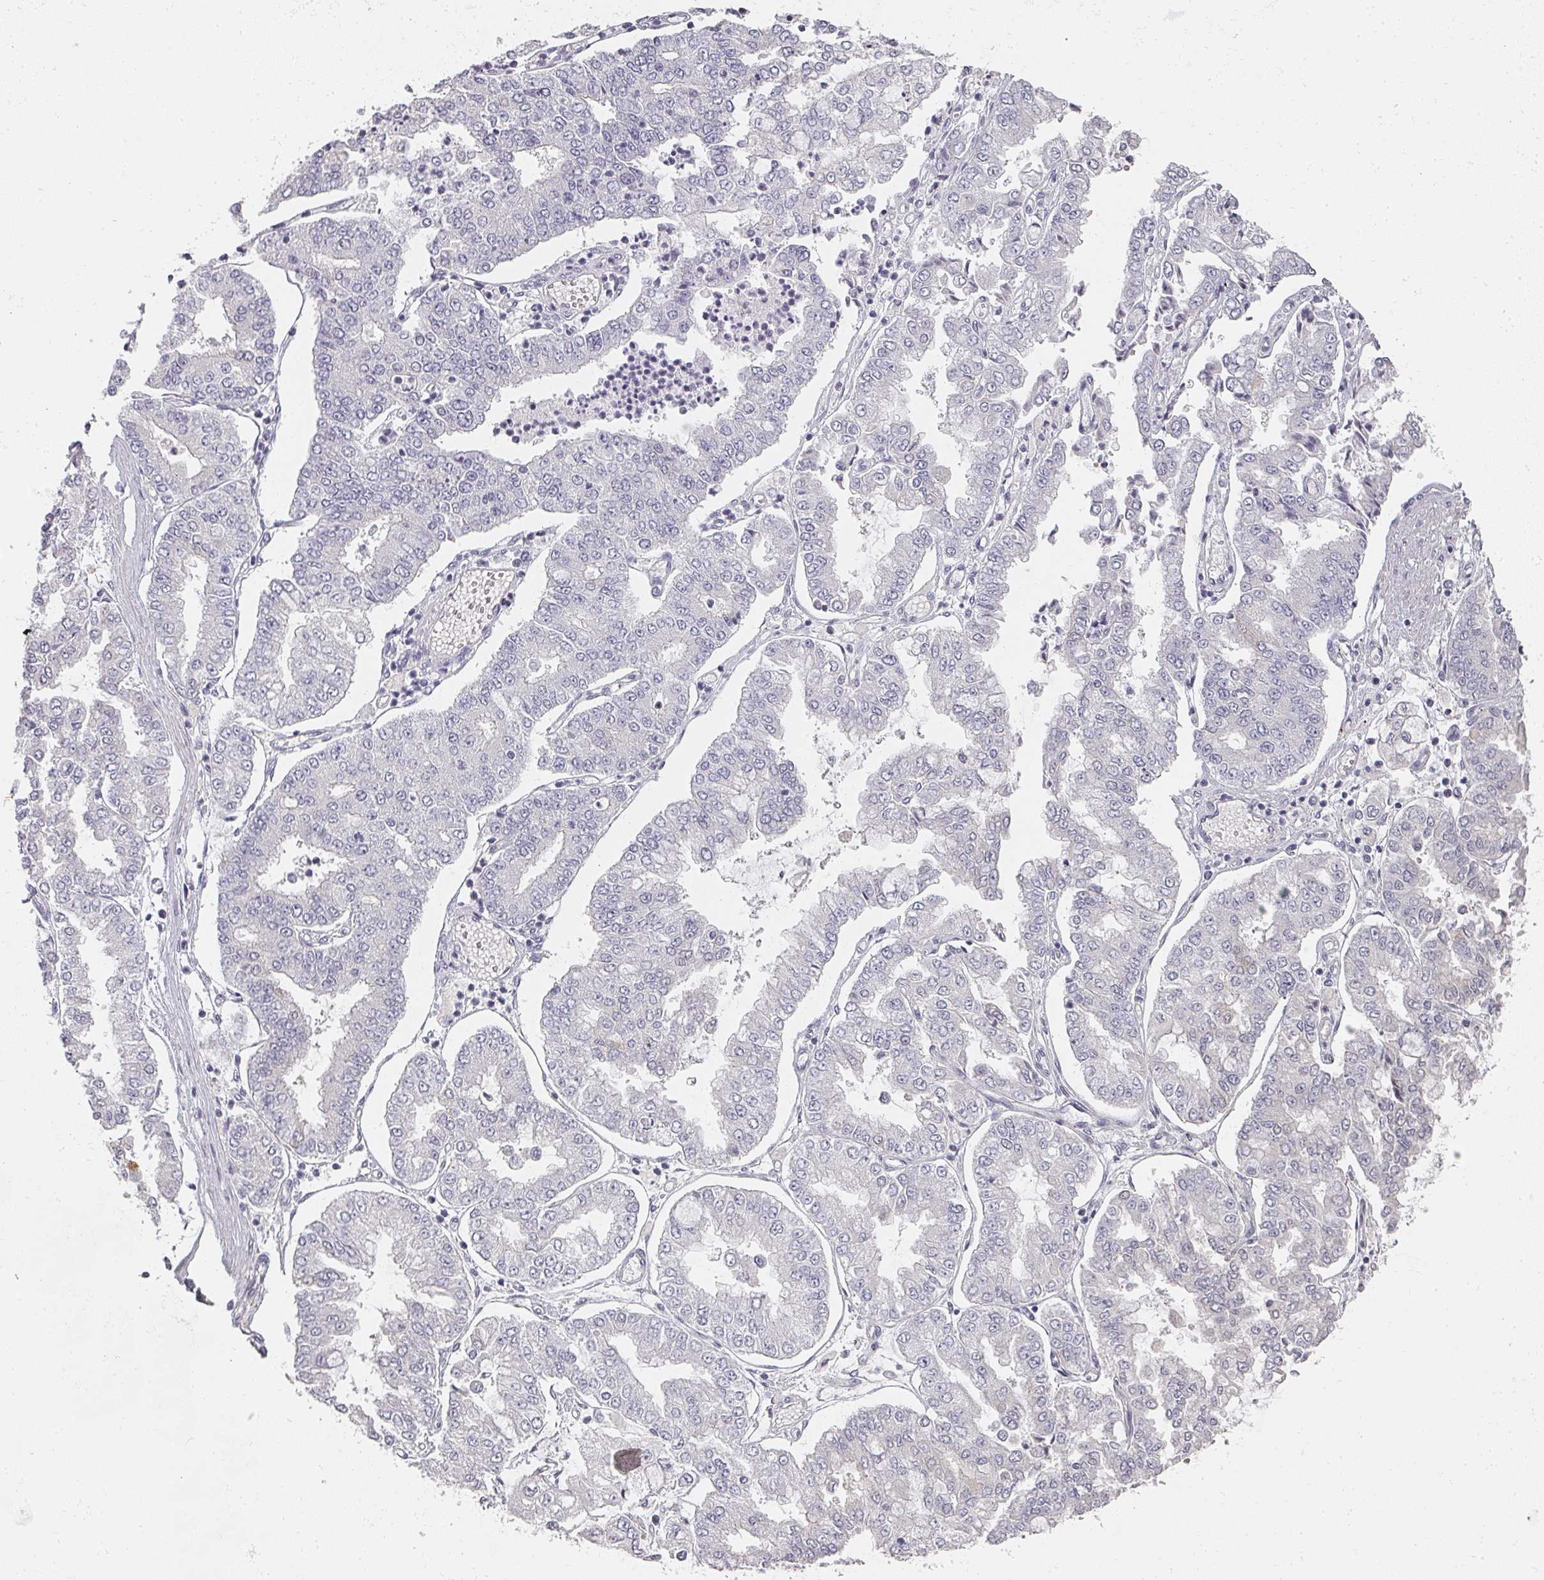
{"staining": {"intensity": "negative", "quantity": "none", "location": "none"}, "tissue": "stomach cancer", "cell_type": "Tumor cells", "image_type": "cancer", "snomed": [{"axis": "morphology", "description": "Adenocarcinoma, NOS"}, {"axis": "topography", "description": "Stomach"}], "caption": "An immunohistochemistry micrograph of stomach adenocarcinoma is shown. There is no staining in tumor cells of stomach adenocarcinoma. (Stains: DAB (3,3'-diaminobenzidine) immunohistochemistry (IHC) with hematoxylin counter stain, Microscopy: brightfield microscopy at high magnification).", "gene": "SHISA2", "patient": {"sex": "male", "age": 76}}